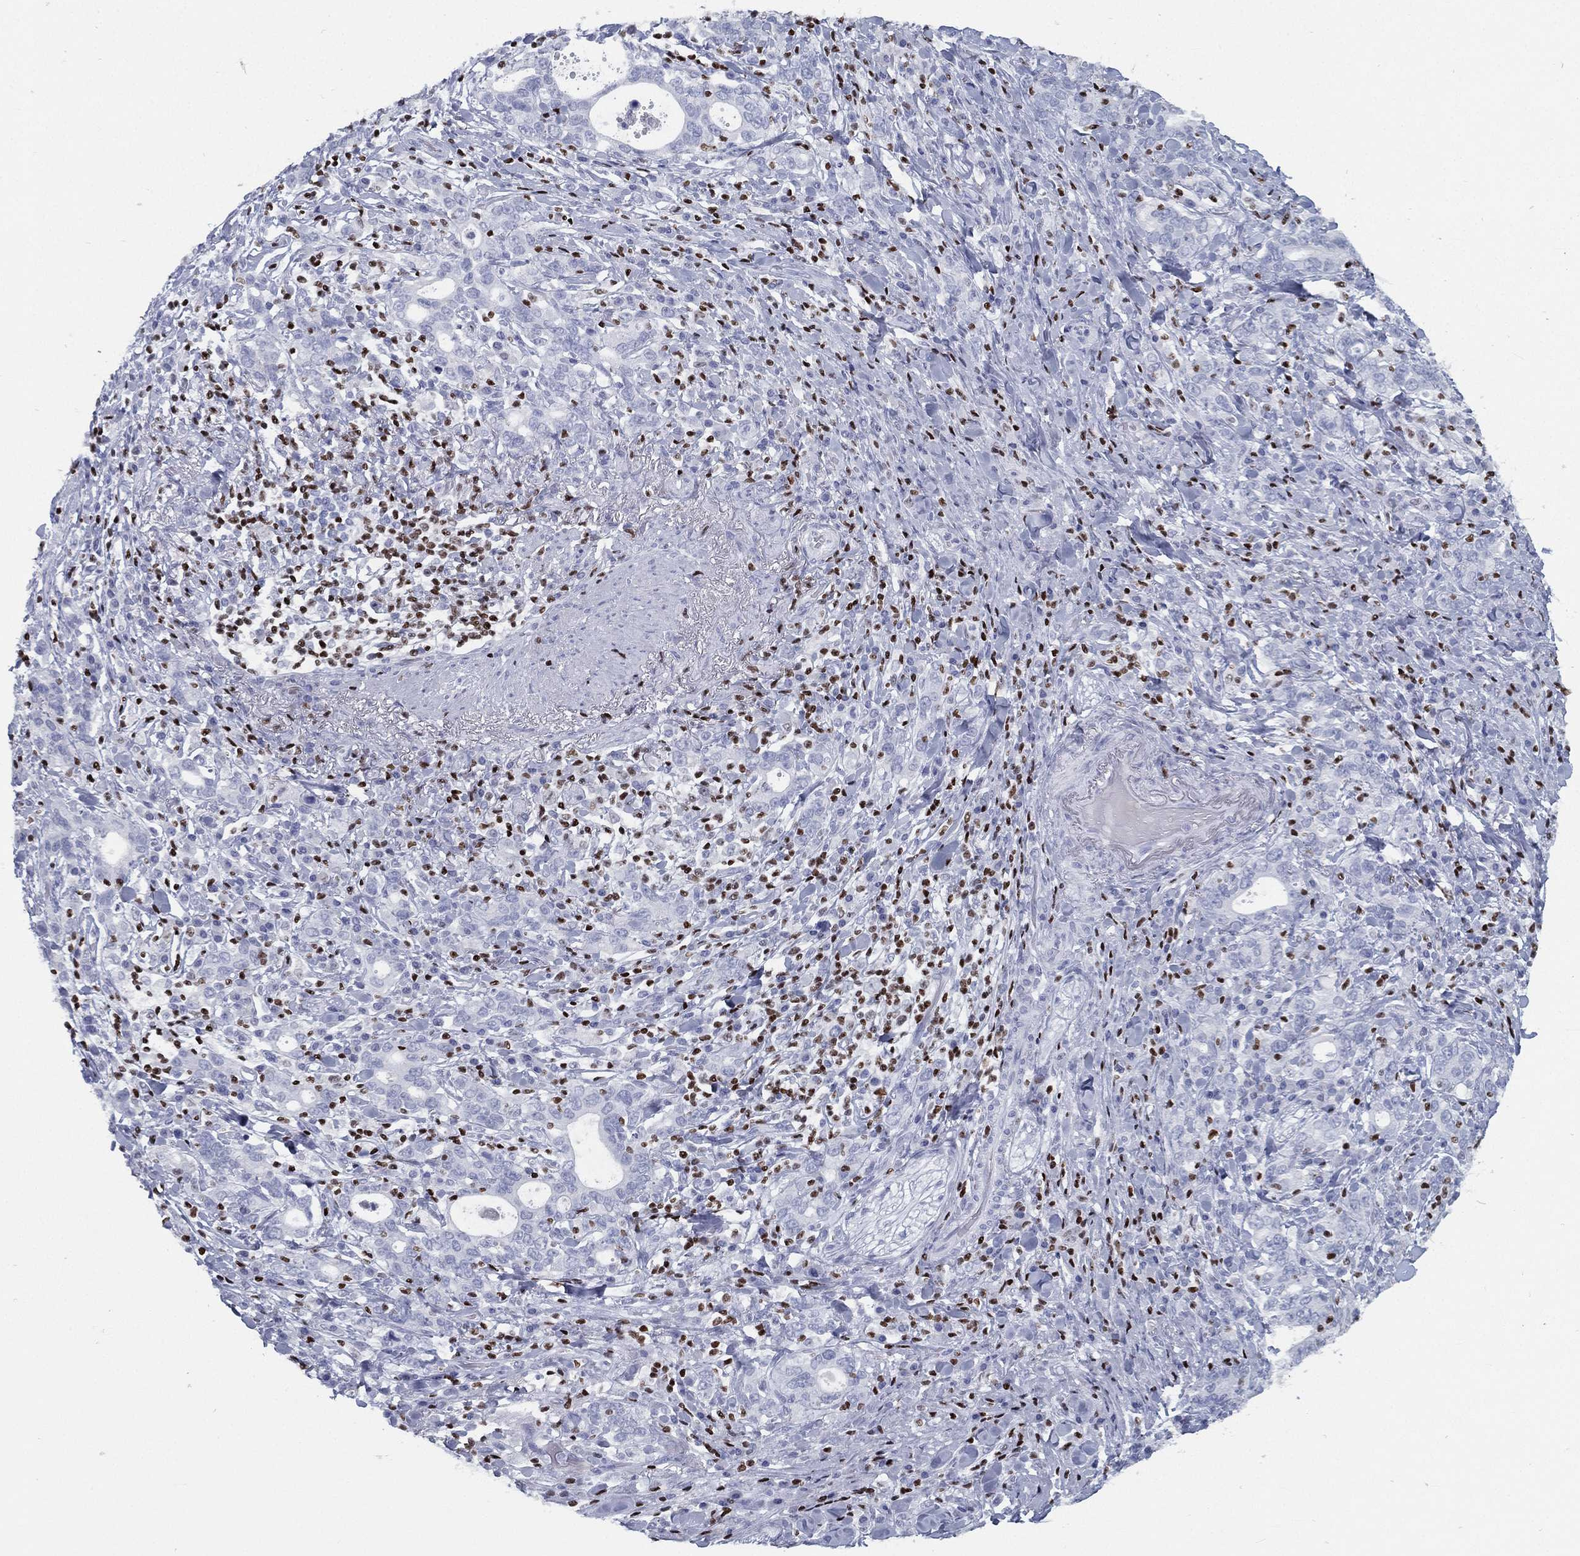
{"staining": {"intensity": "negative", "quantity": "none", "location": "none"}, "tissue": "stomach cancer", "cell_type": "Tumor cells", "image_type": "cancer", "snomed": [{"axis": "morphology", "description": "Adenocarcinoma, NOS"}, {"axis": "topography", "description": "Stomach"}], "caption": "Human stomach cancer (adenocarcinoma) stained for a protein using immunohistochemistry (IHC) shows no expression in tumor cells.", "gene": "PYHIN1", "patient": {"sex": "male", "age": 79}}